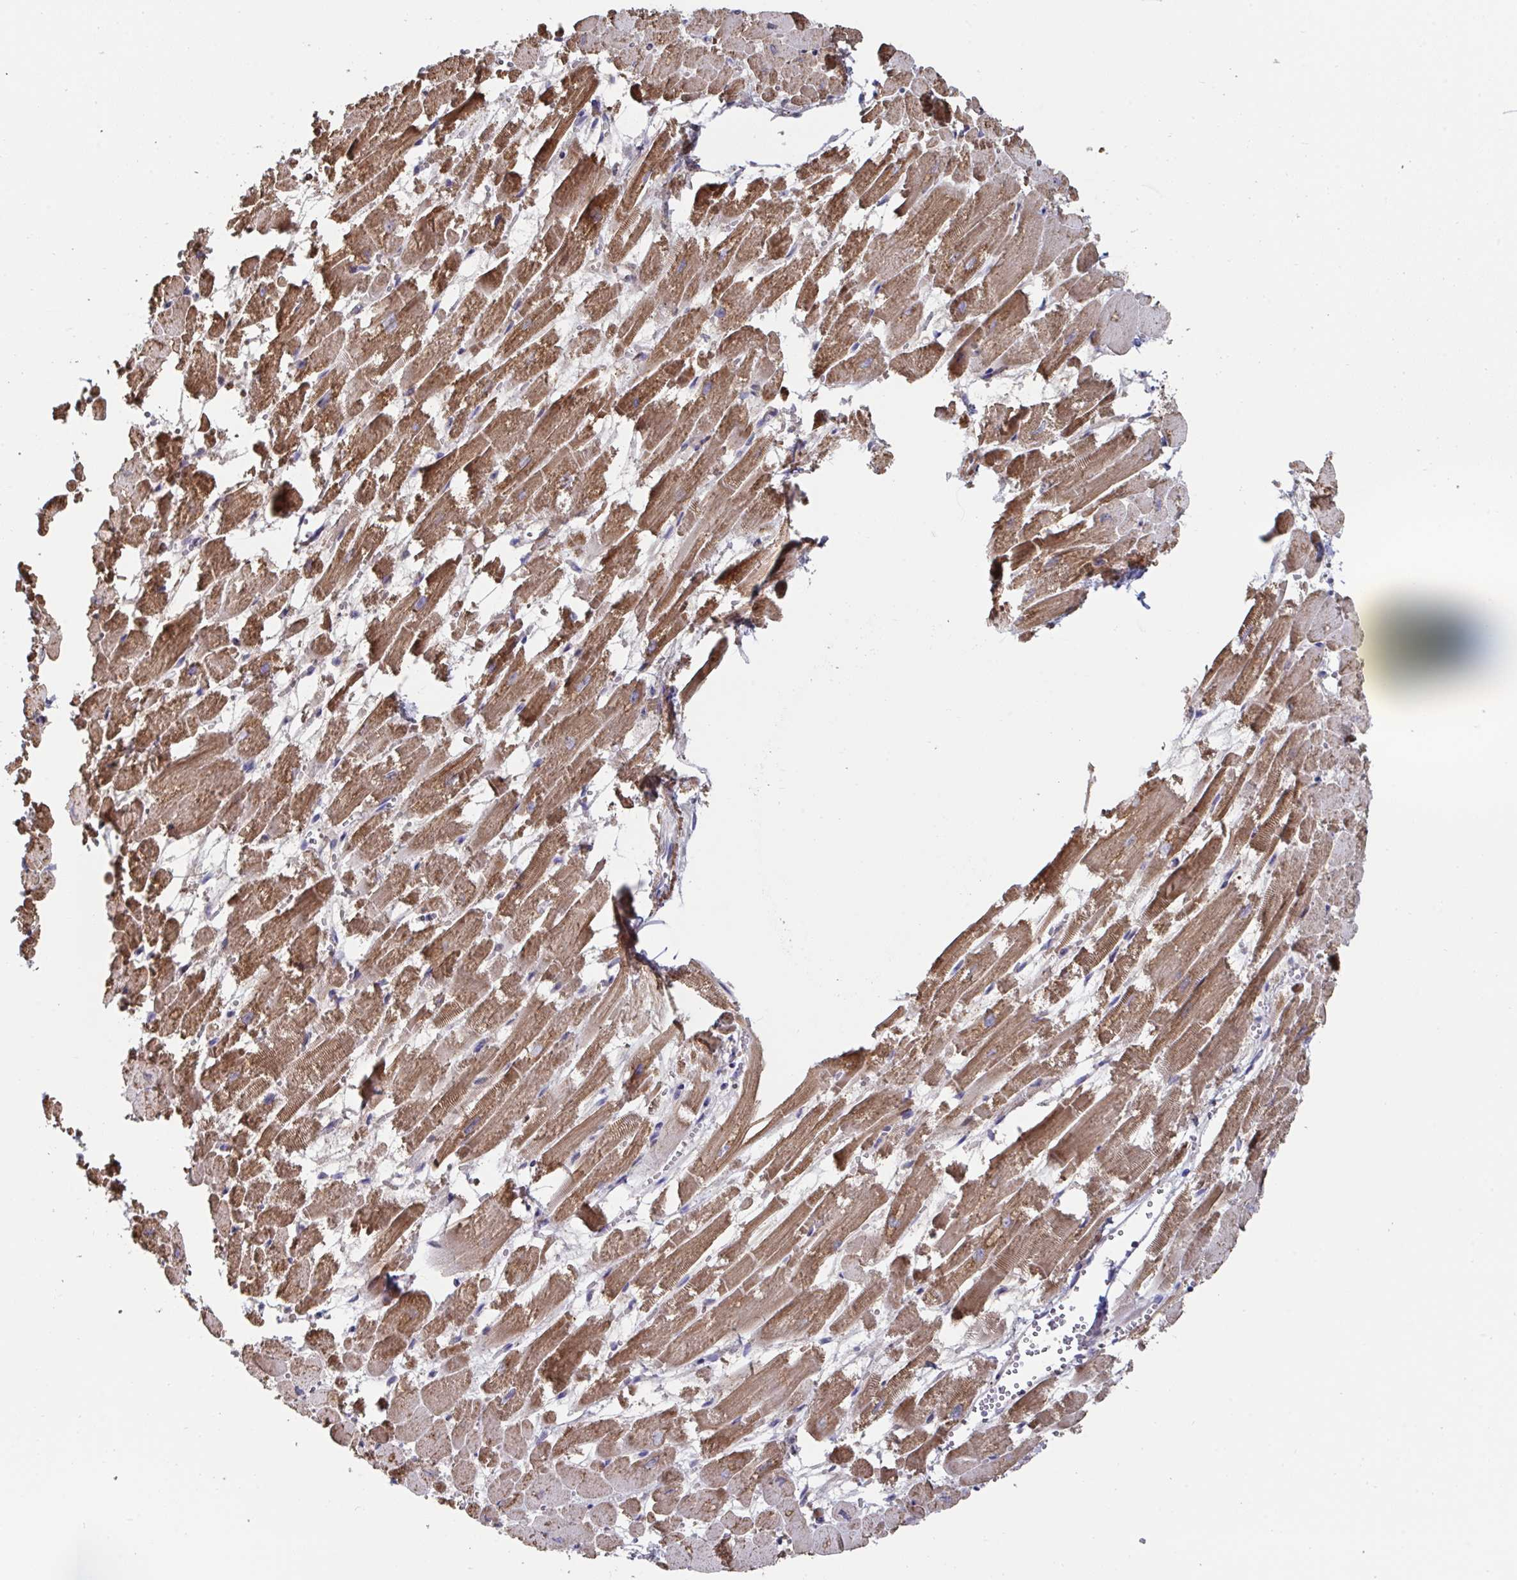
{"staining": {"intensity": "moderate", "quantity": ">75%", "location": "cytoplasmic/membranous"}, "tissue": "heart muscle", "cell_type": "Cardiomyocytes", "image_type": "normal", "snomed": [{"axis": "morphology", "description": "Normal tissue, NOS"}, {"axis": "topography", "description": "Heart"}], "caption": "IHC histopathology image of benign heart muscle: human heart muscle stained using immunohistochemistry demonstrates medium levels of moderate protein expression localized specifically in the cytoplasmic/membranous of cardiomyocytes, appearing as a cytoplasmic/membranous brown color.", "gene": "DZANK1", "patient": {"sex": "female", "age": 52}}